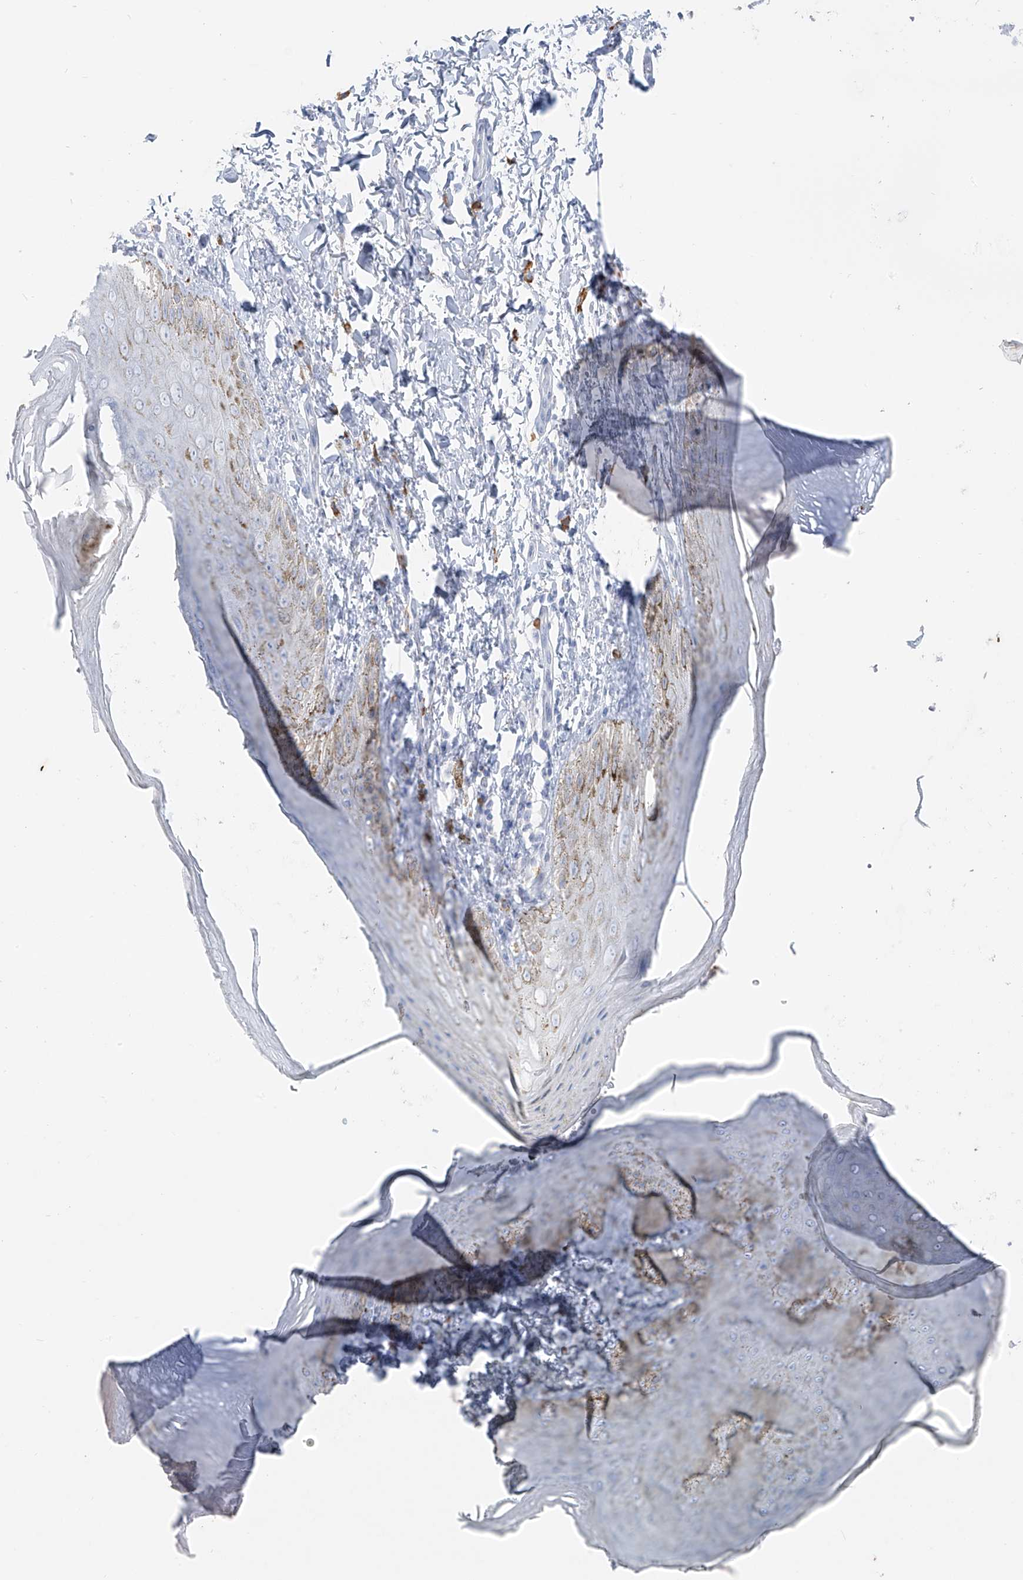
{"staining": {"intensity": "weak", "quantity": "<25%", "location": "cytoplasmic/membranous"}, "tissue": "skin", "cell_type": "Epidermal cells", "image_type": "normal", "snomed": [{"axis": "morphology", "description": "Normal tissue, NOS"}, {"axis": "topography", "description": "Anal"}], "caption": "The image reveals no significant positivity in epidermal cells of skin. The staining was performed using DAB (3,3'-diaminobenzidine) to visualize the protein expression in brown, while the nuclei were stained in blue with hematoxylin (Magnification: 20x).", "gene": "CX3CR1", "patient": {"sex": "male", "age": 44}}